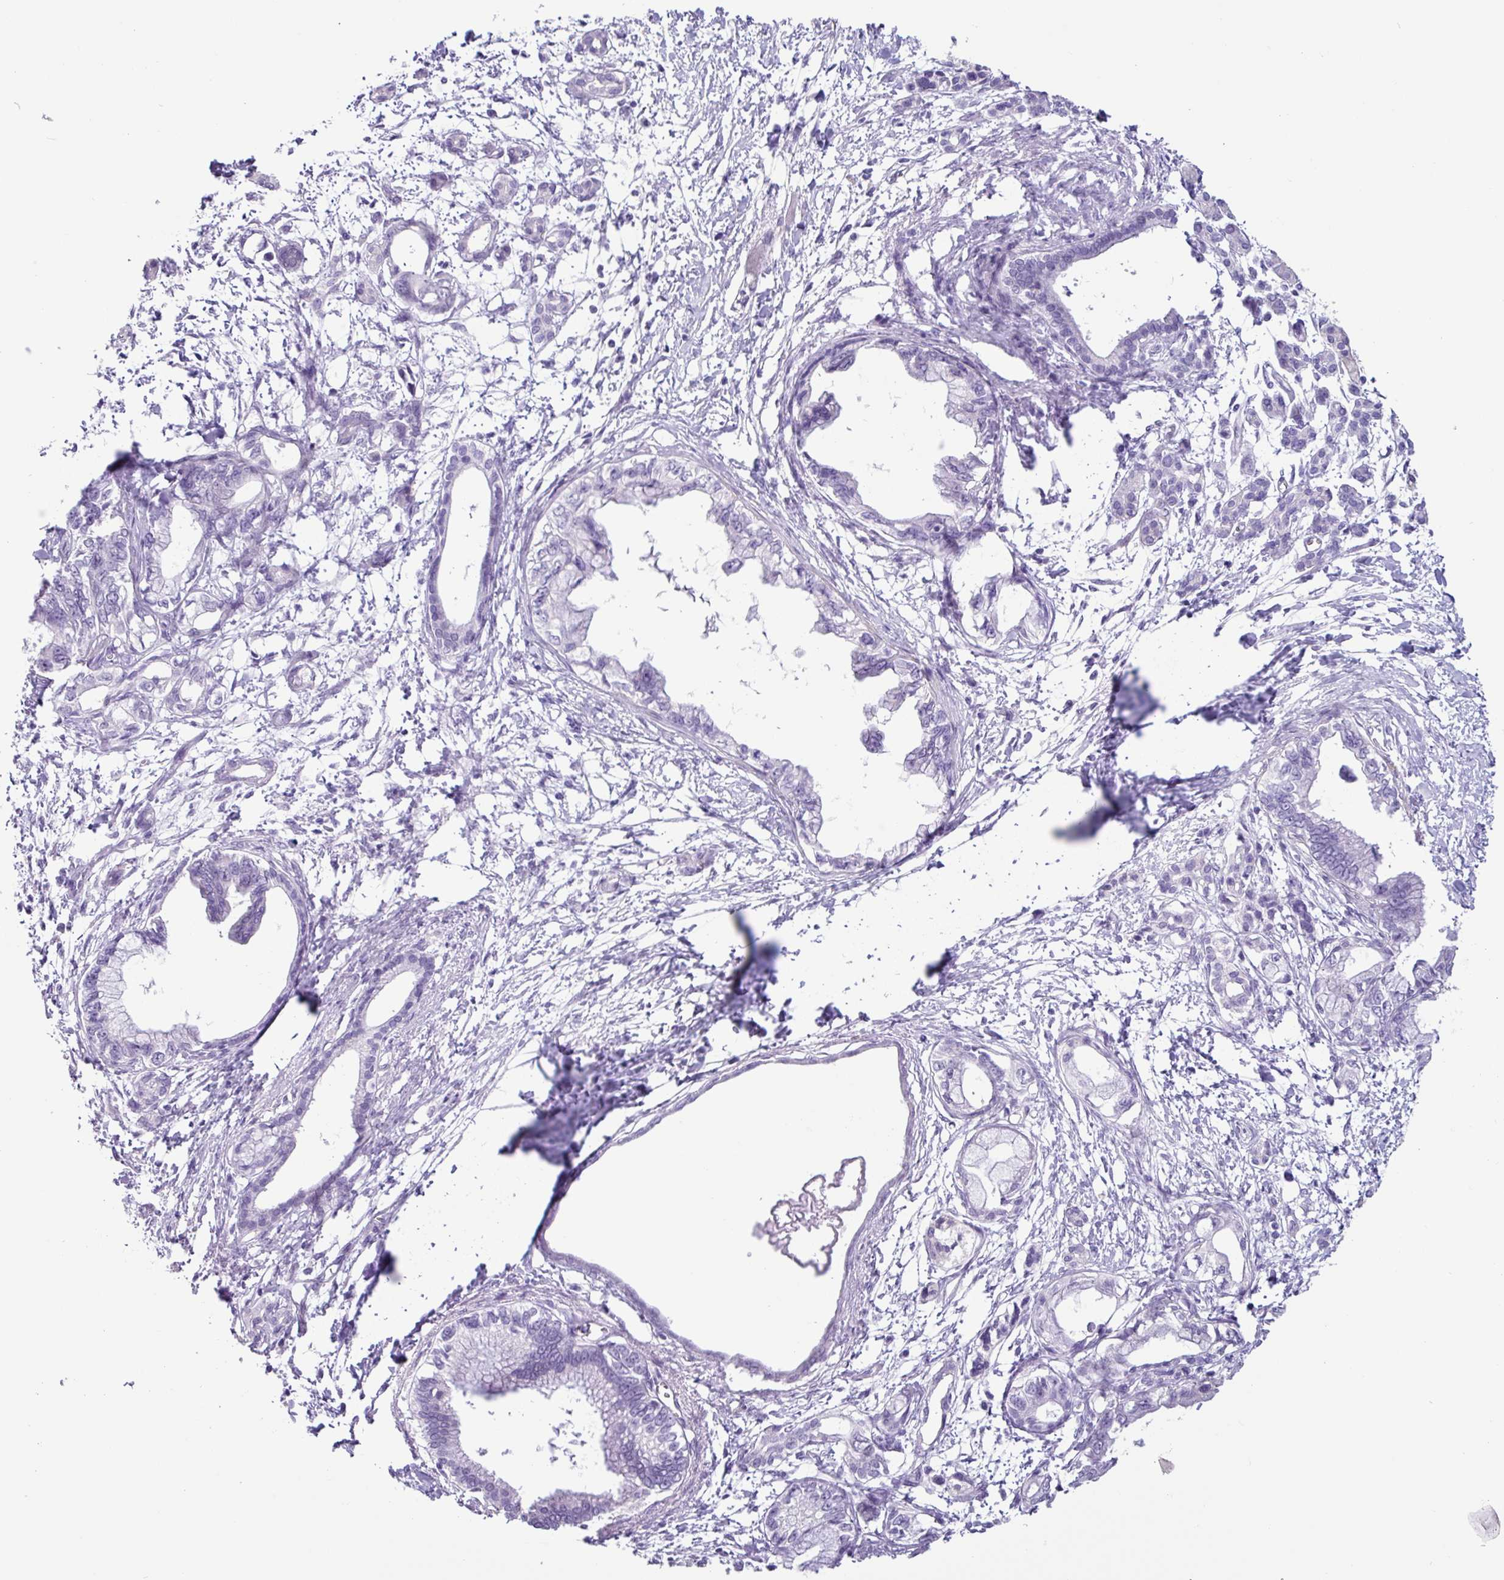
{"staining": {"intensity": "negative", "quantity": "none", "location": "none"}, "tissue": "pancreatic cancer", "cell_type": "Tumor cells", "image_type": "cancer", "snomed": [{"axis": "morphology", "description": "Adenocarcinoma, NOS"}, {"axis": "topography", "description": "Pancreas"}], "caption": "A micrograph of human pancreatic adenocarcinoma is negative for staining in tumor cells.", "gene": "OTX1", "patient": {"sex": "male", "age": 61}}